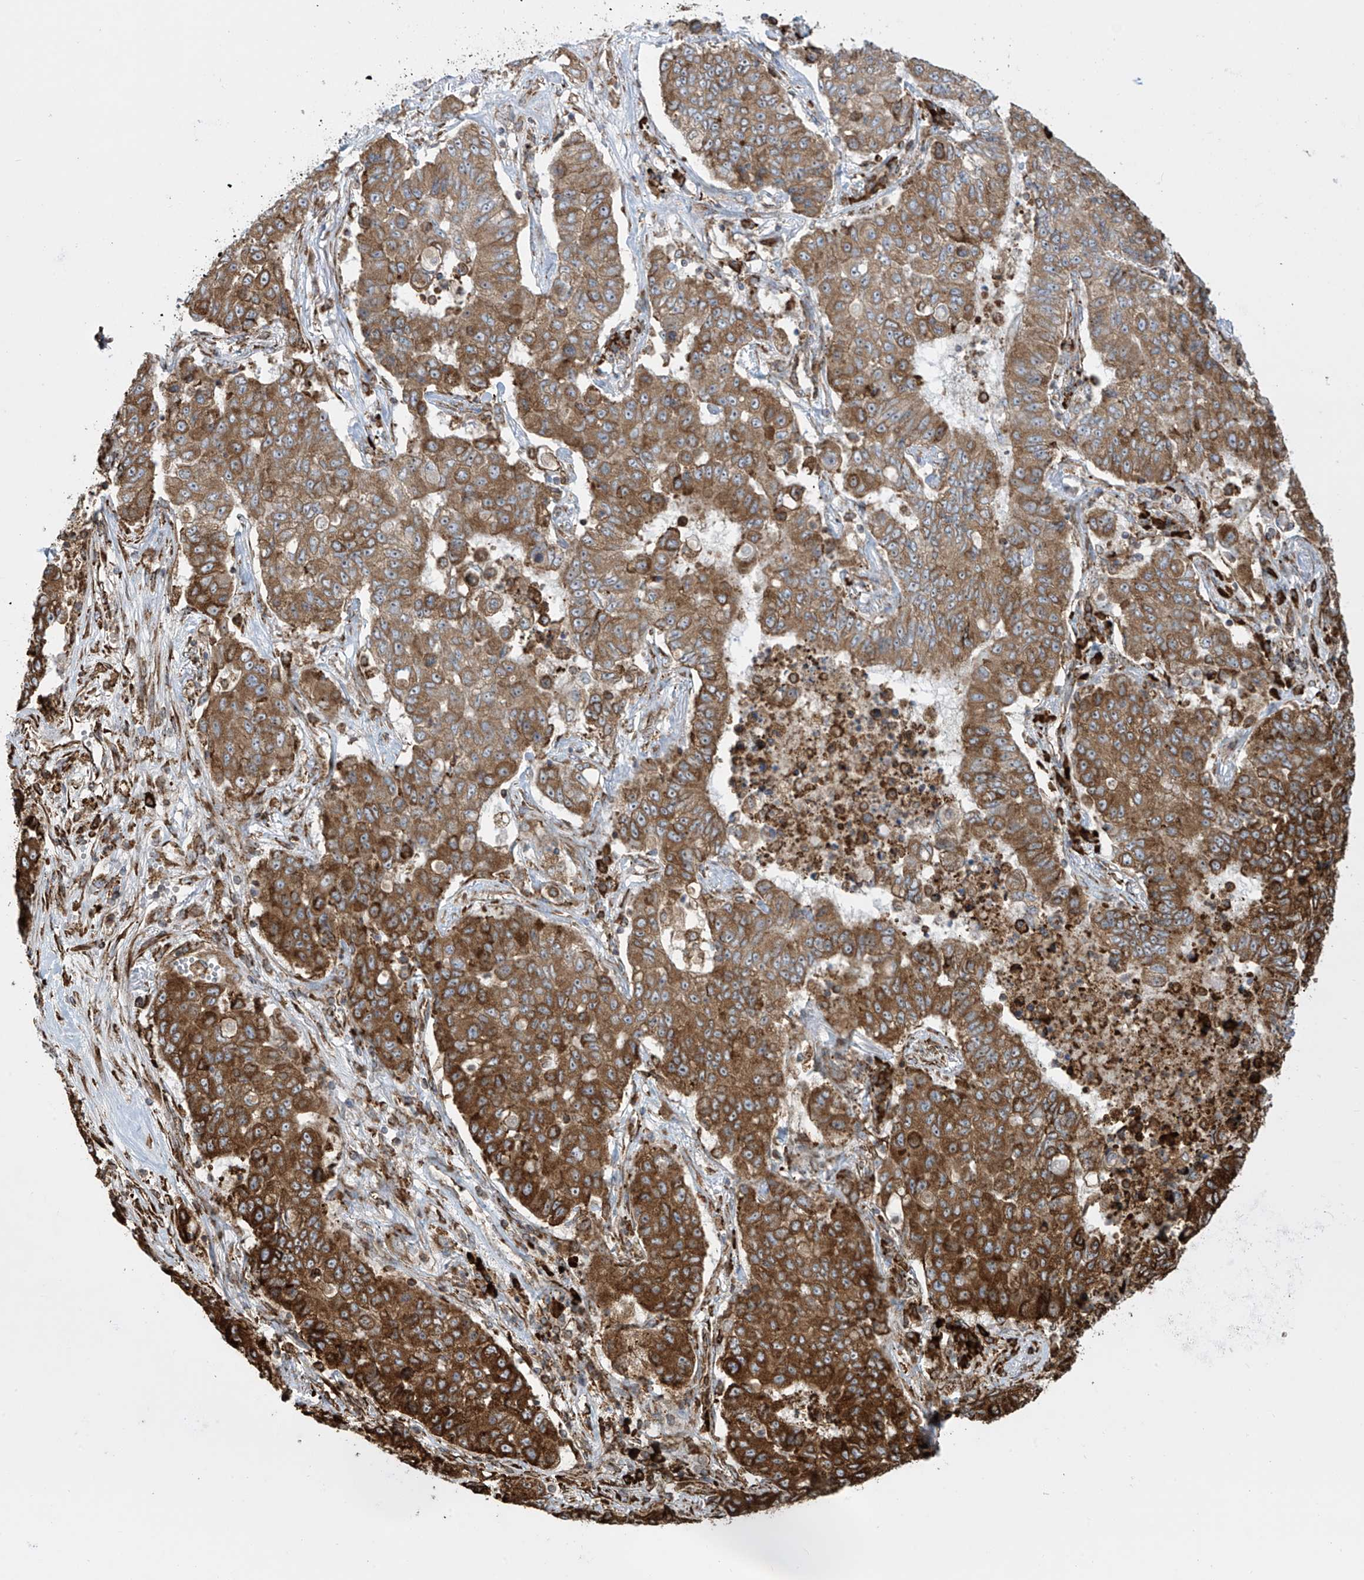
{"staining": {"intensity": "strong", "quantity": ">75%", "location": "cytoplasmic/membranous"}, "tissue": "lung cancer", "cell_type": "Tumor cells", "image_type": "cancer", "snomed": [{"axis": "morphology", "description": "Squamous cell carcinoma, NOS"}, {"axis": "topography", "description": "Lung"}], "caption": "Lung cancer was stained to show a protein in brown. There is high levels of strong cytoplasmic/membranous positivity in approximately >75% of tumor cells. The protein of interest is stained brown, and the nuclei are stained in blue (DAB IHC with brightfield microscopy, high magnification).", "gene": "MX1", "patient": {"sex": "male", "age": 74}}